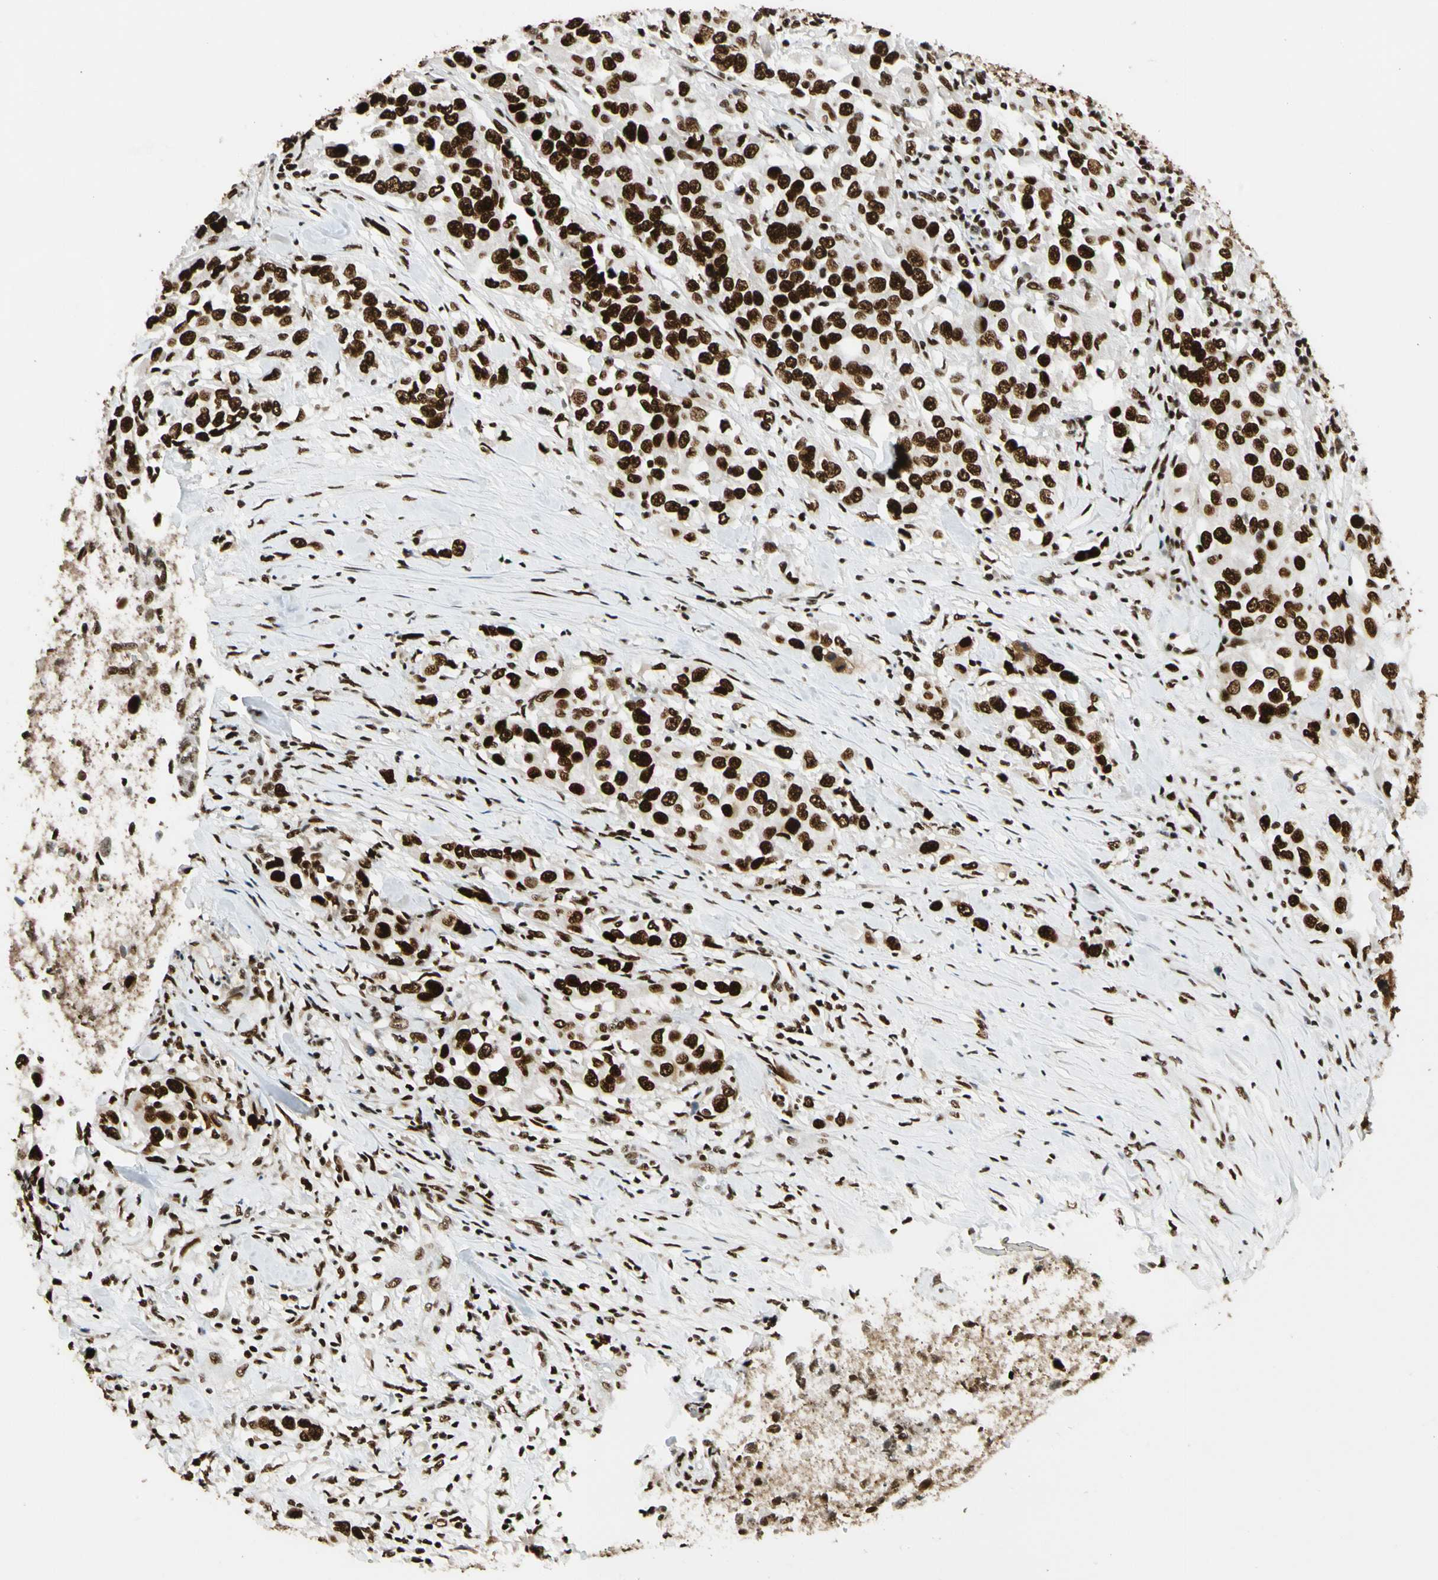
{"staining": {"intensity": "strong", "quantity": ">75%", "location": "nuclear"}, "tissue": "urothelial cancer", "cell_type": "Tumor cells", "image_type": "cancer", "snomed": [{"axis": "morphology", "description": "Urothelial carcinoma, High grade"}, {"axis": "topography", "description": "Urinary bladder"}], "caption": "Urothelial cancer stained for a protein (brown) displays strong nuclear positive staining in about >75% of tumor cells.", "gene": "CDK12", "patient": {"sex": "female", "age": 80}}